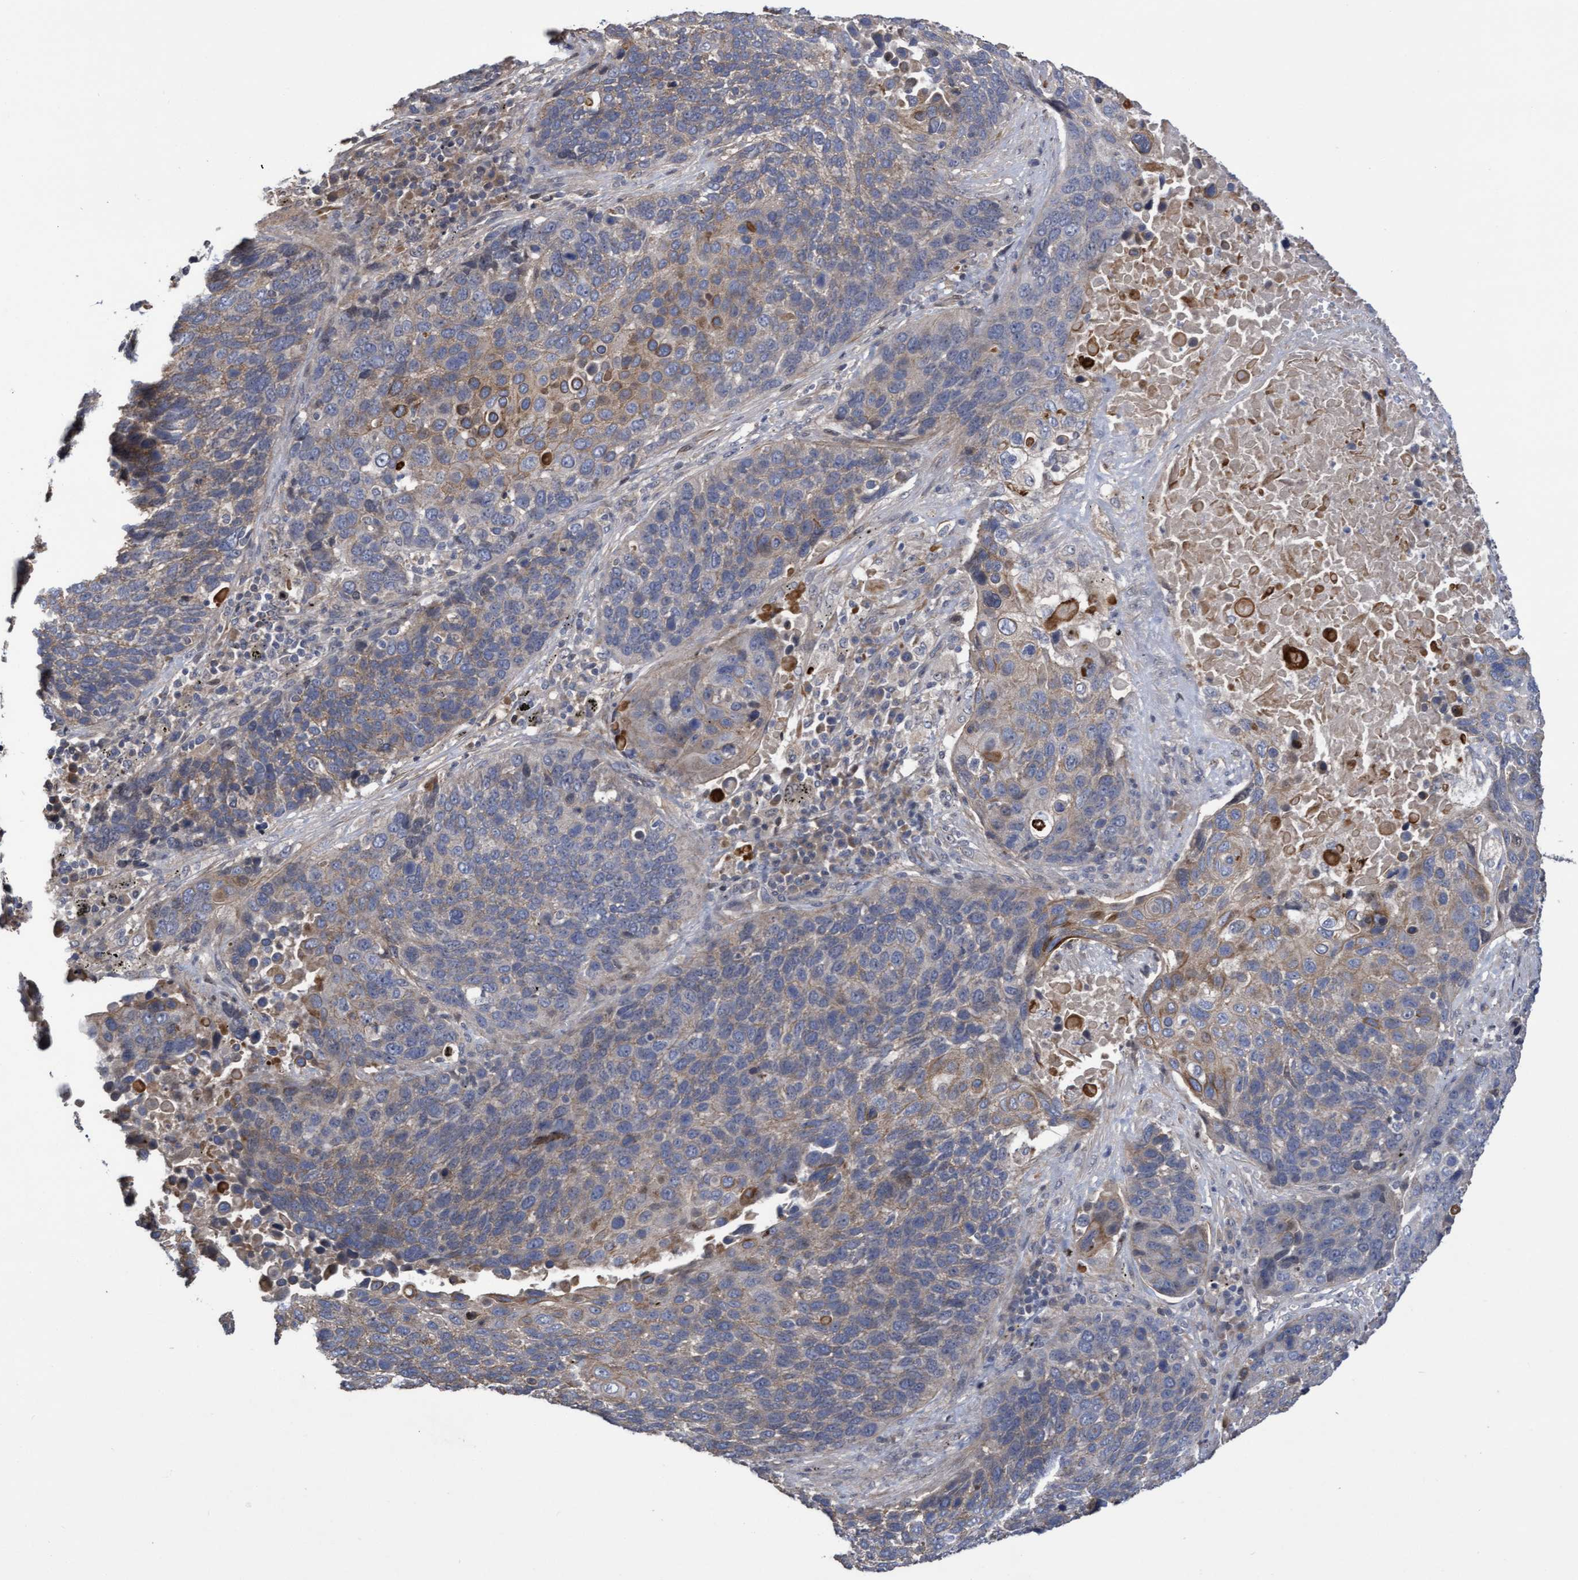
{"staining": {"intensity": "moderate", "quantity": "<25%", "location": "cytoplasmic/membranous"}, "tissue": "lung cancer", "cell_type": "Tumor cells", "image_type": "cancer", "snomed": [{"axis": "morphology", "description": "Squamous cell carcinoma, NOS"}, {"axis": "topography", "description": "Lung"}], "caption": "Protein expression analysis of squamous cell carcinoma (lung) exhibits moderate cytoplasmic/membranous positivity in about <25% of tumor cells.", "gene": "COBL", "patient": {"sex": "male", "age": 66}}